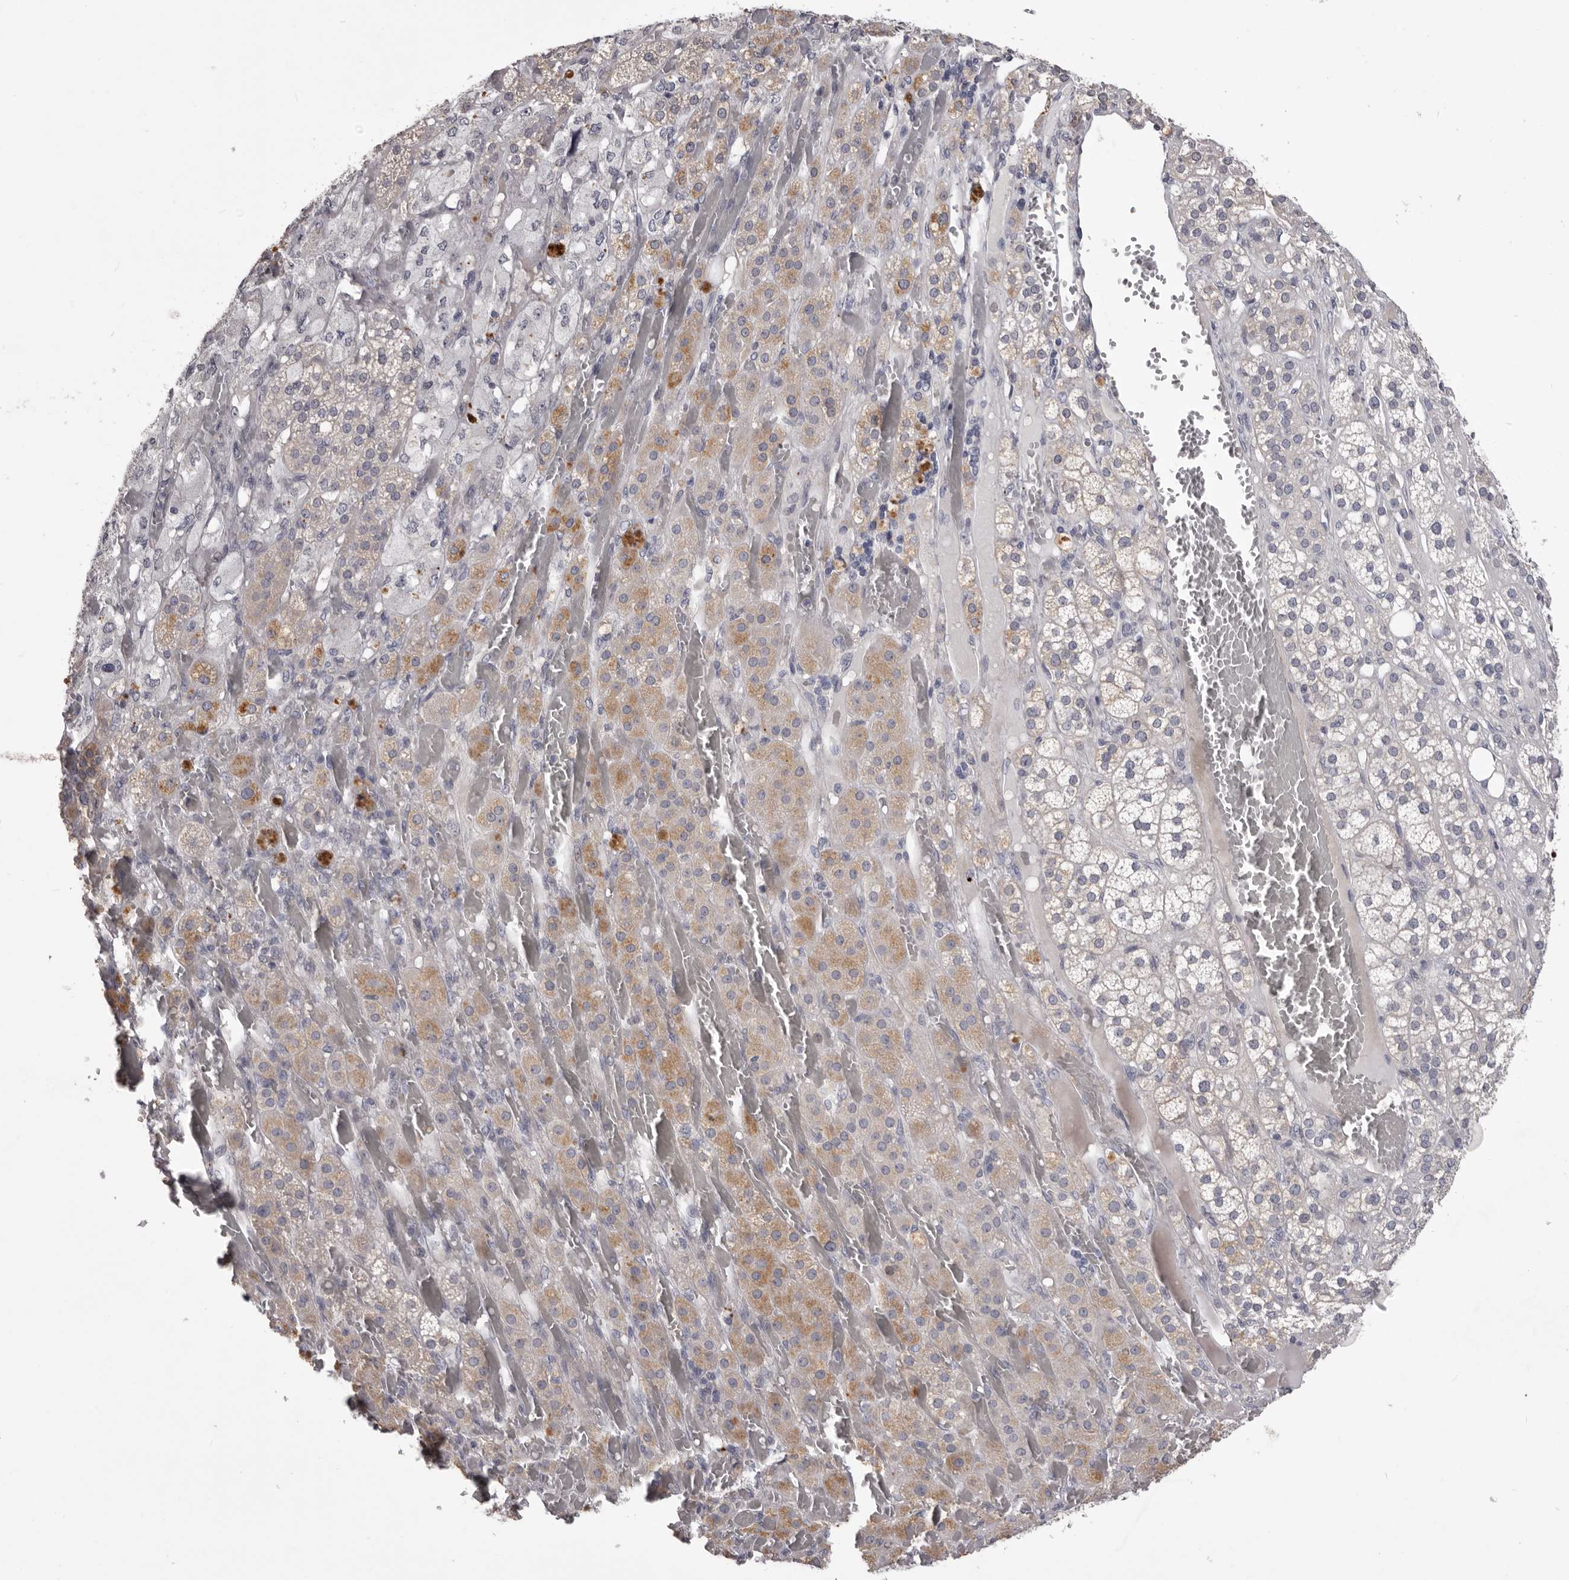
{"staining": {"intensity": "weak", "quantity": "25%-75%", "location": "cytoplasmic/membranous"}, "tissue": "adrenal gland", "cell_type": "Glandular cells", "image_type": "normal", "snomed": [{"axis": "morphology", "description": "Normal tissue, NOS"}, {"axis": "topography", "description": "Adrenal gland"}], "caption": "Protein staining exhibits weak cytoplasmic/membranous expression in about 25%-75% of glandular cells in benign adrenal gland.", "gene": "LPAR6", "patient": {"sex": "female", "age": 59}}